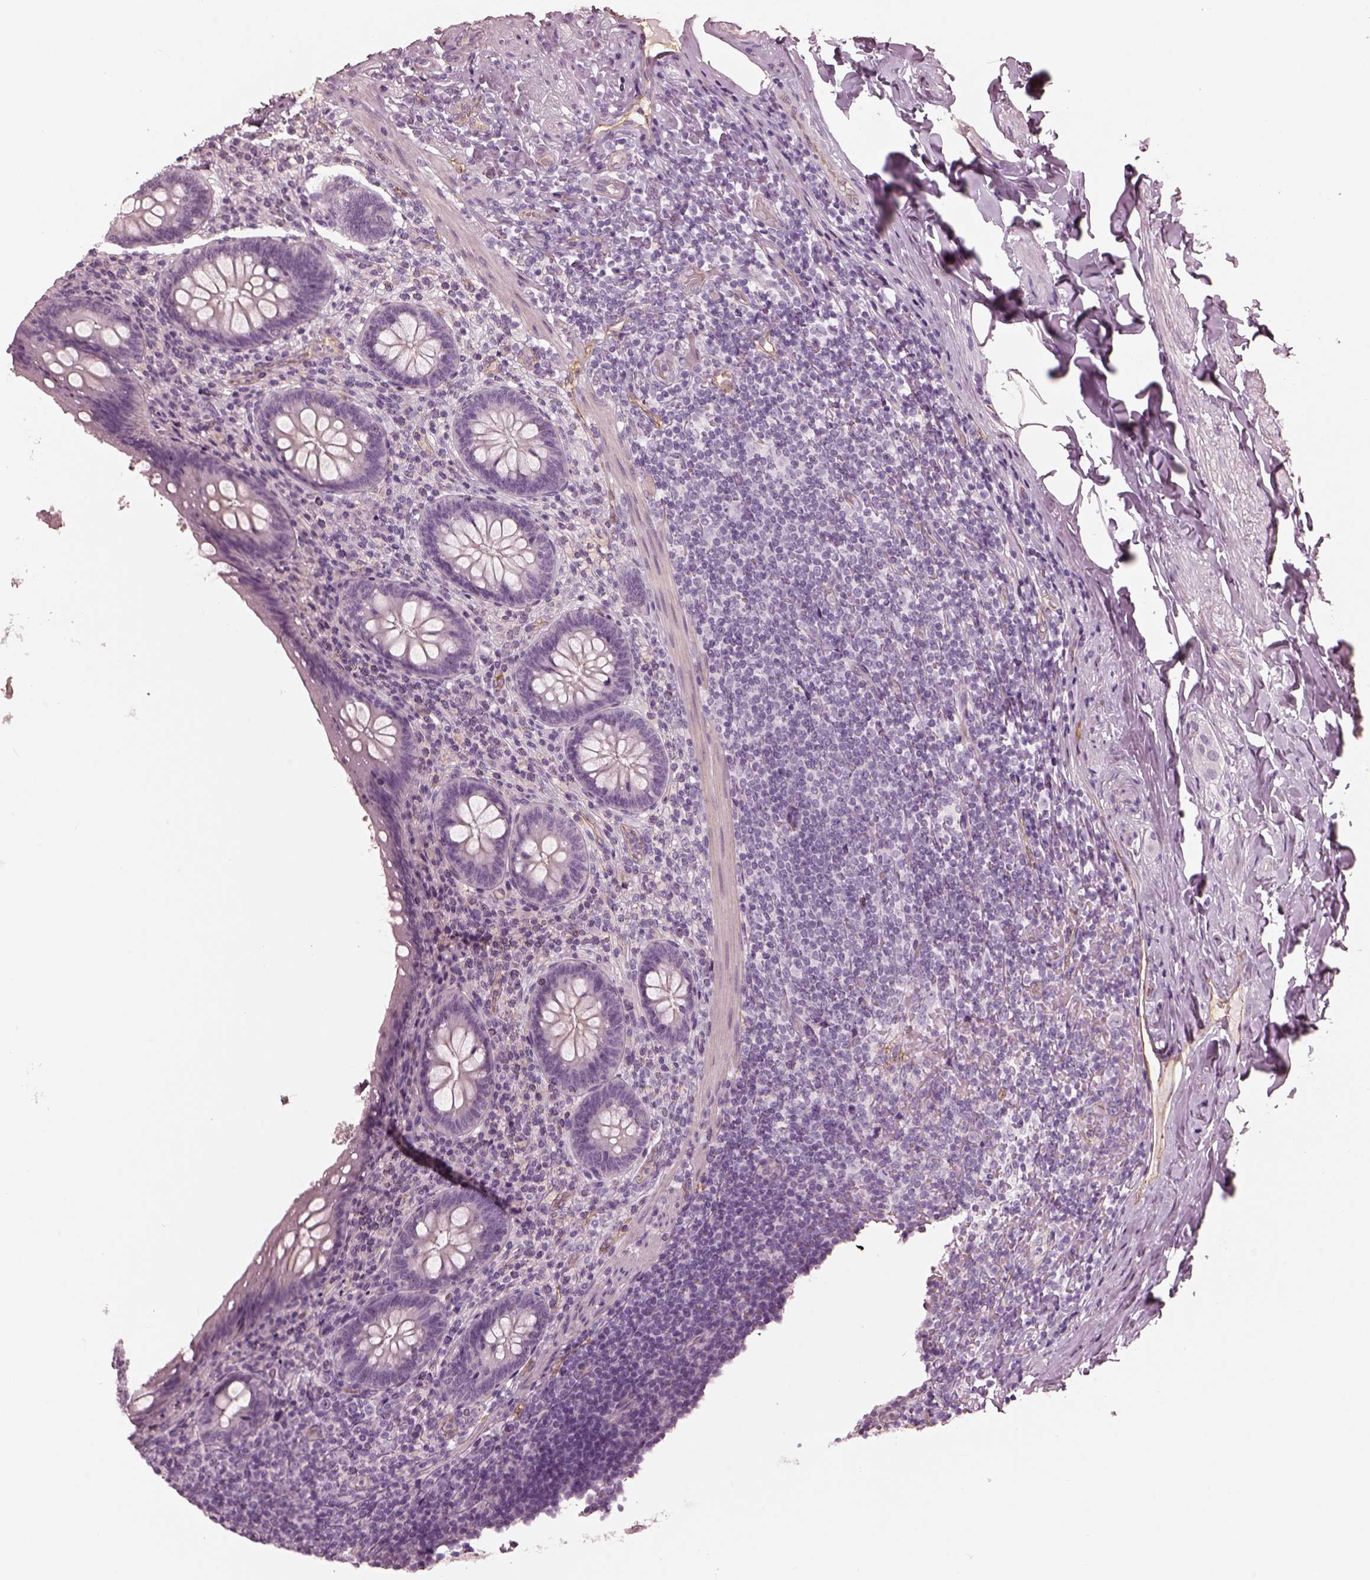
{"staining": {"intensity": "negative", "quantity": "none", "location": "none"}, "tissue": "appendix", "cell_type": "Glandular cells", "image_type": "normal", "snomed": [{"axis": "morphology", "description": "Normal tissue, NOS"}, {"axis": "topography", "description": "Appendix"}], "caption": "A photomicrograph of appendix stained for a protein displays no brown staining in glandular cells.", "gene": "EIF4E1B", "patient": {"sex": "male", "age": 47}}